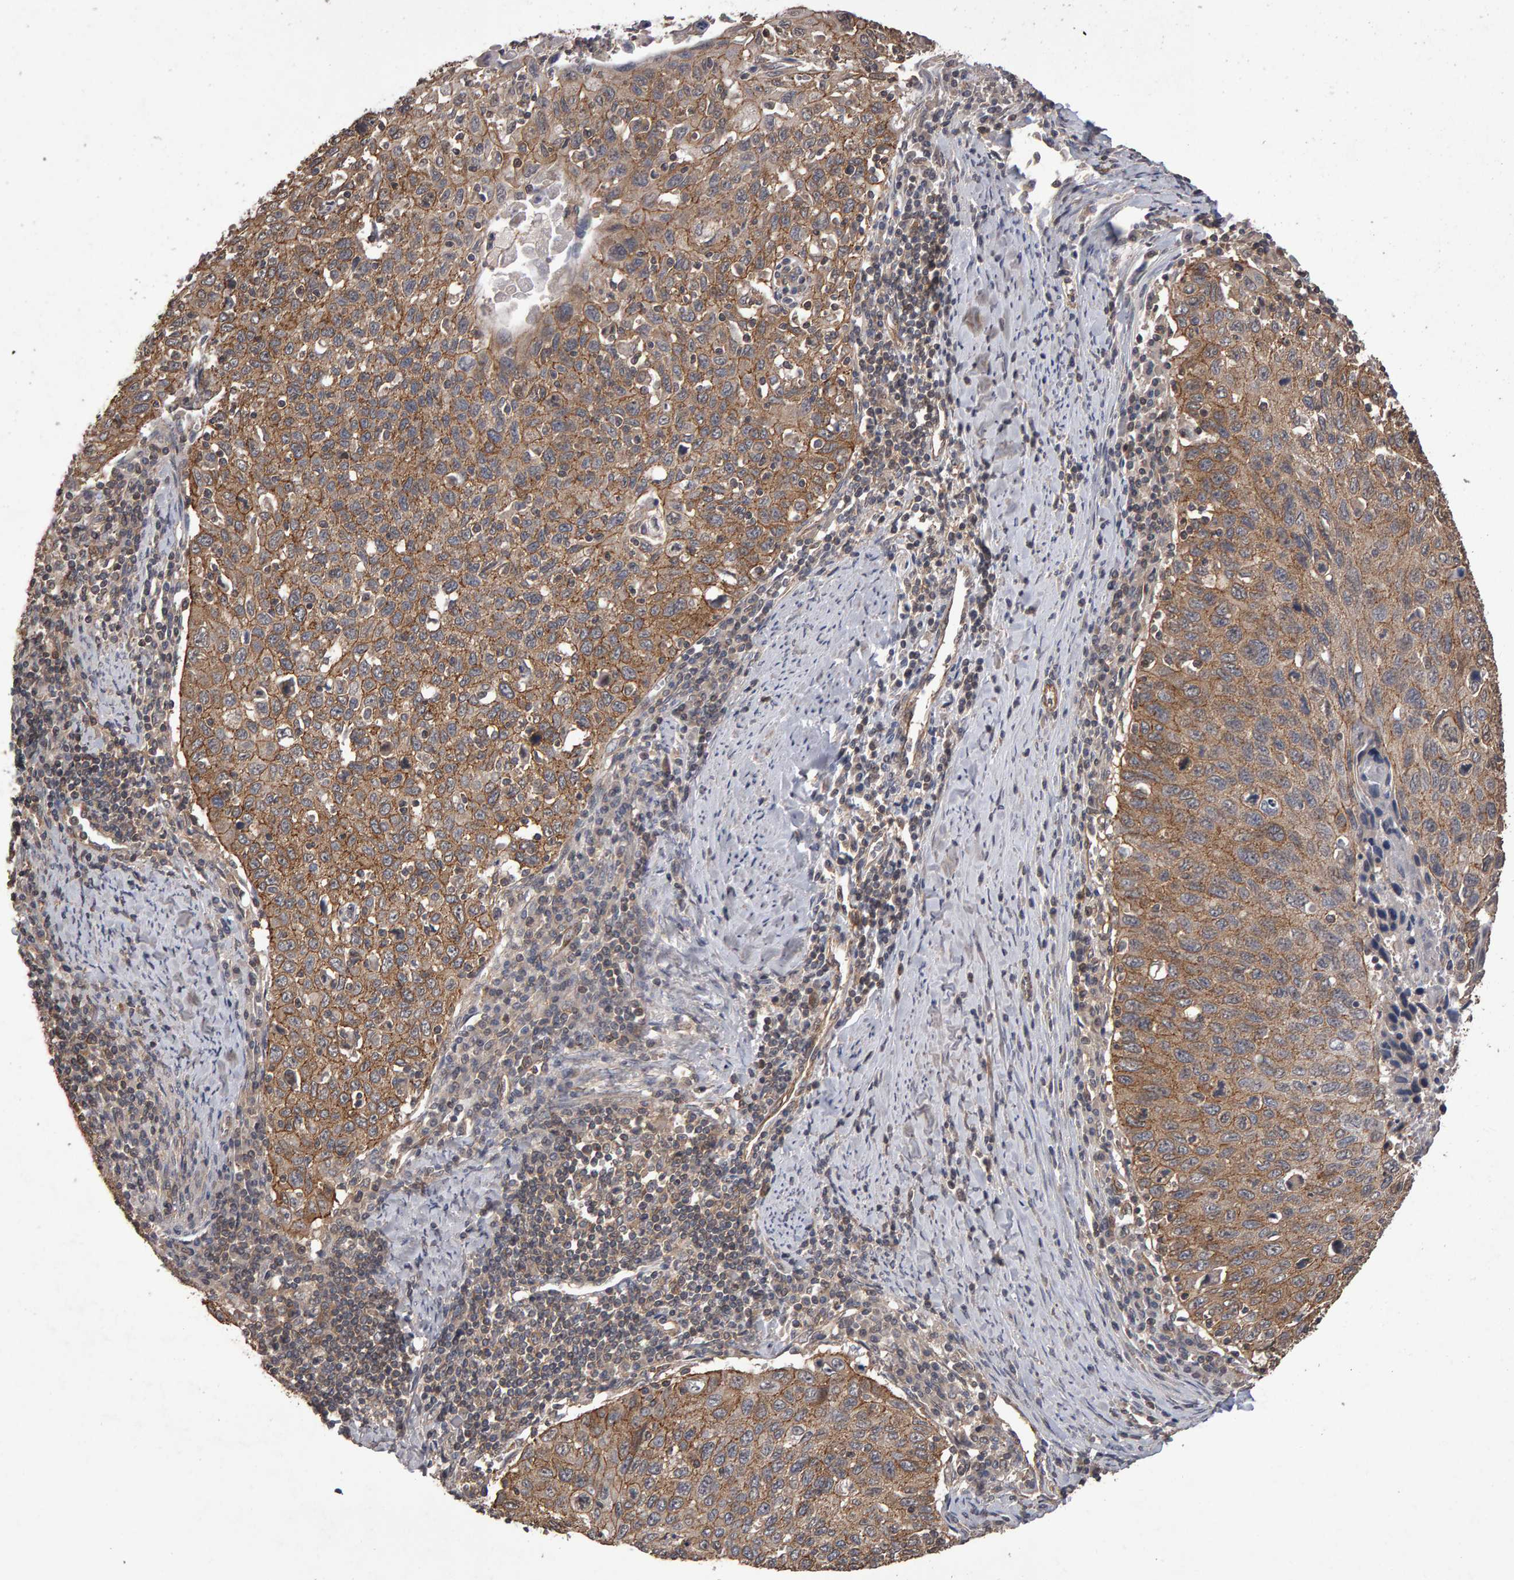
{"staining": {"intensity": "moderate", "quantity": ">75%", "location": "cytoplasmic/membranous"}, "tissue": "cervical cancer", "cell_type": "Tumor cells", "image_type": "cancer", "snomed": [{"axis": "morphology", "description": "Squamous cell carcinoma, NOS"}, {"axis": "topography", "description": "Cervix"}], "caption": "Cervical cancer (squamous cell carcinoma) was stained to show a protein in brown. There is medium levels of moderate cytoplasmic/membranous expression in about >75% of tumor cells. Nuclei are stained in blue.", "gene": "SCRIB", "patient": {"sex": "female", "age": 53}}